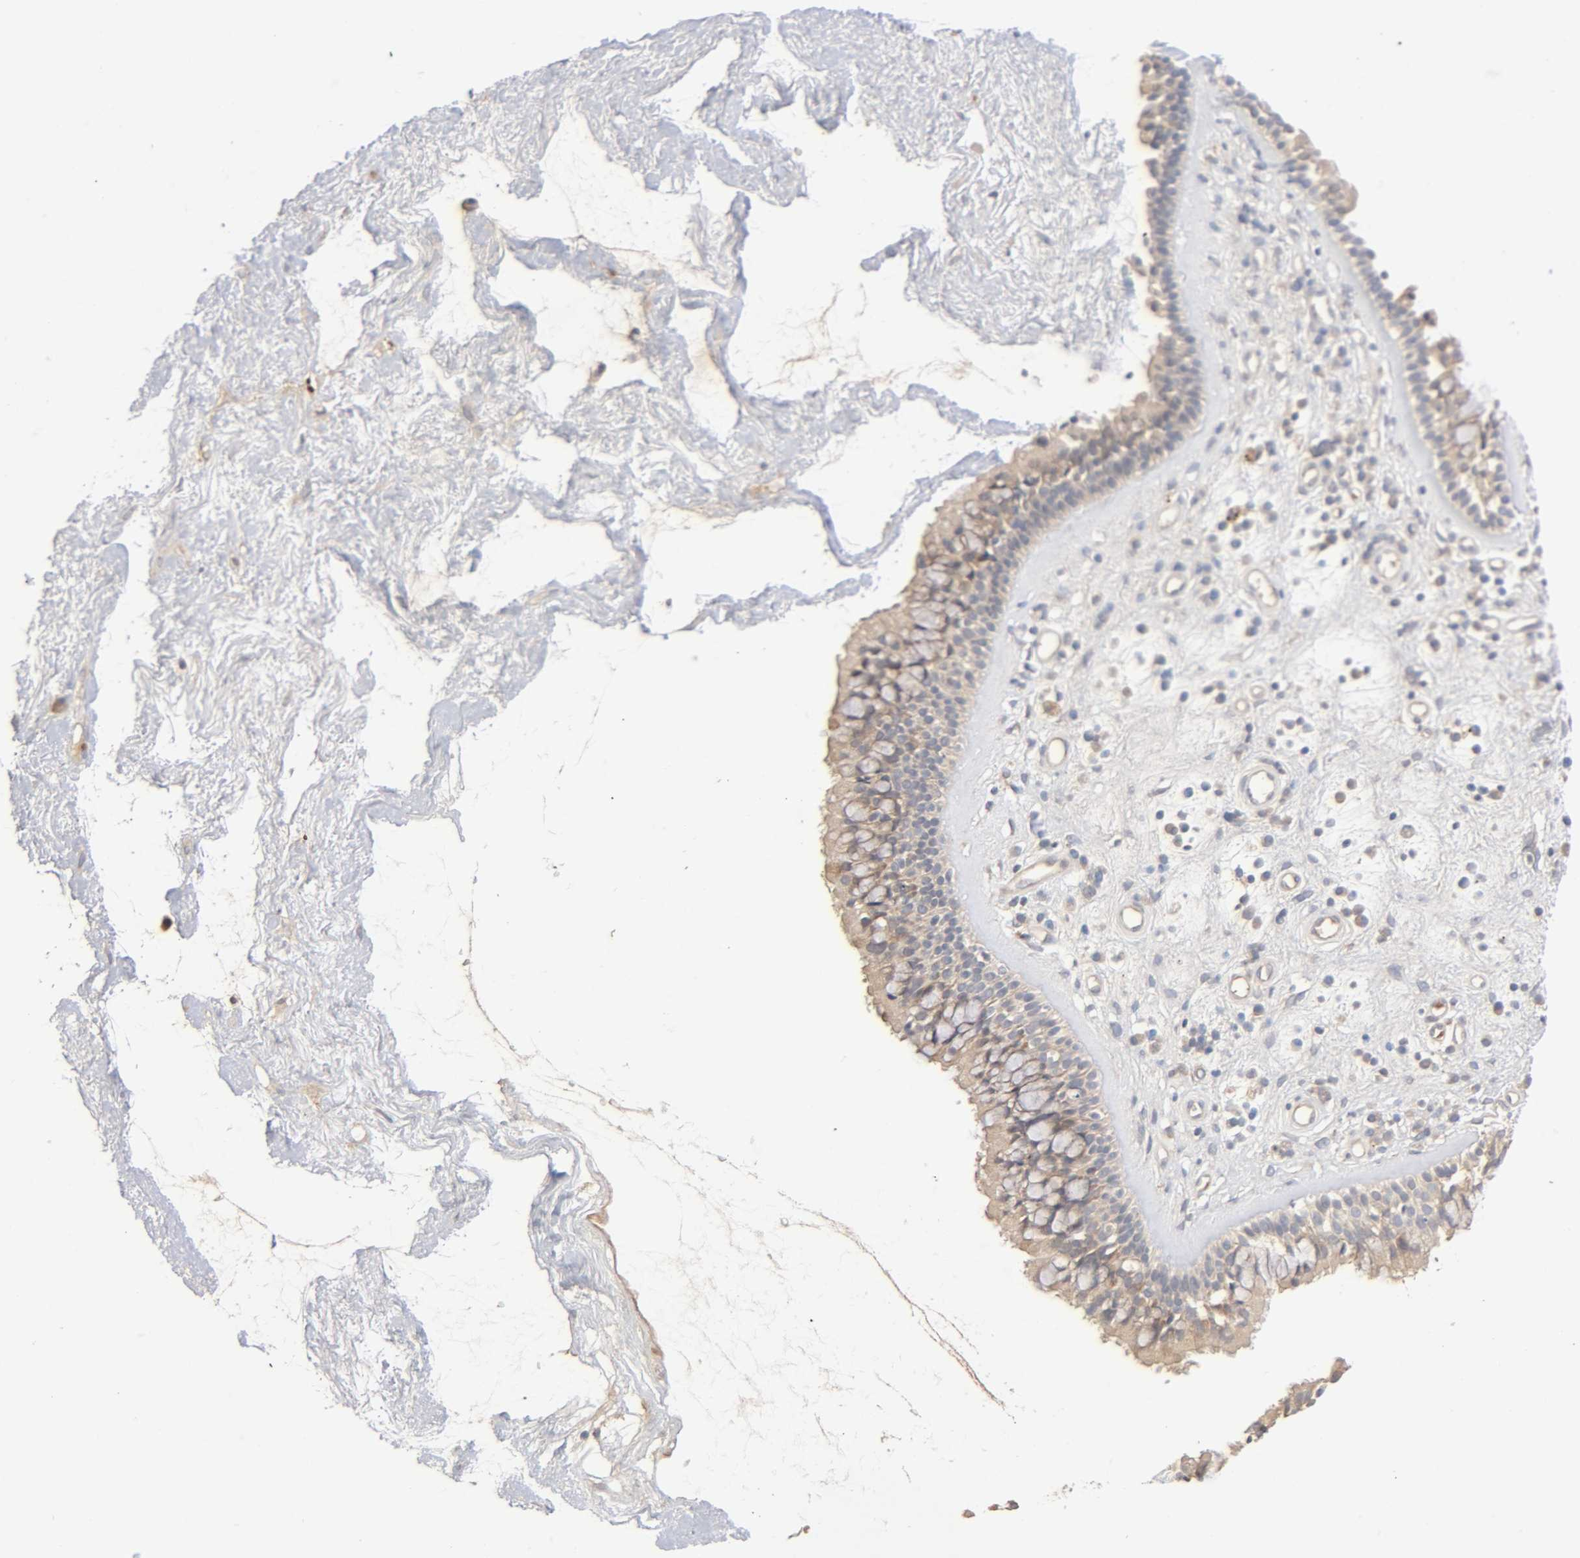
{"staining": {"intensity": "moderate", "quantity": ">75%", "location": "cytoplasmic/membranous"}, "tissue": "nasopharynx", "cell_type": "Respiratory epithelial cells", "image_type": "normal", "snomed": [{"axis": "morphology", "description": "Normal tissue, NOS"}, {"axis": "morphology", "description": "Inflammation, NOS"}, {"axis": "topography", "description": "Nasopharynx"}], "caption": "Immunohistochemical staining of normal human nasopharynx demonstrates medium levels of moderate cytoplasmic/membranous staining in about >75% of respiratory epithelial cells.", "gene": "CPB2", "patient": {"sex": "male", "age": 48}}